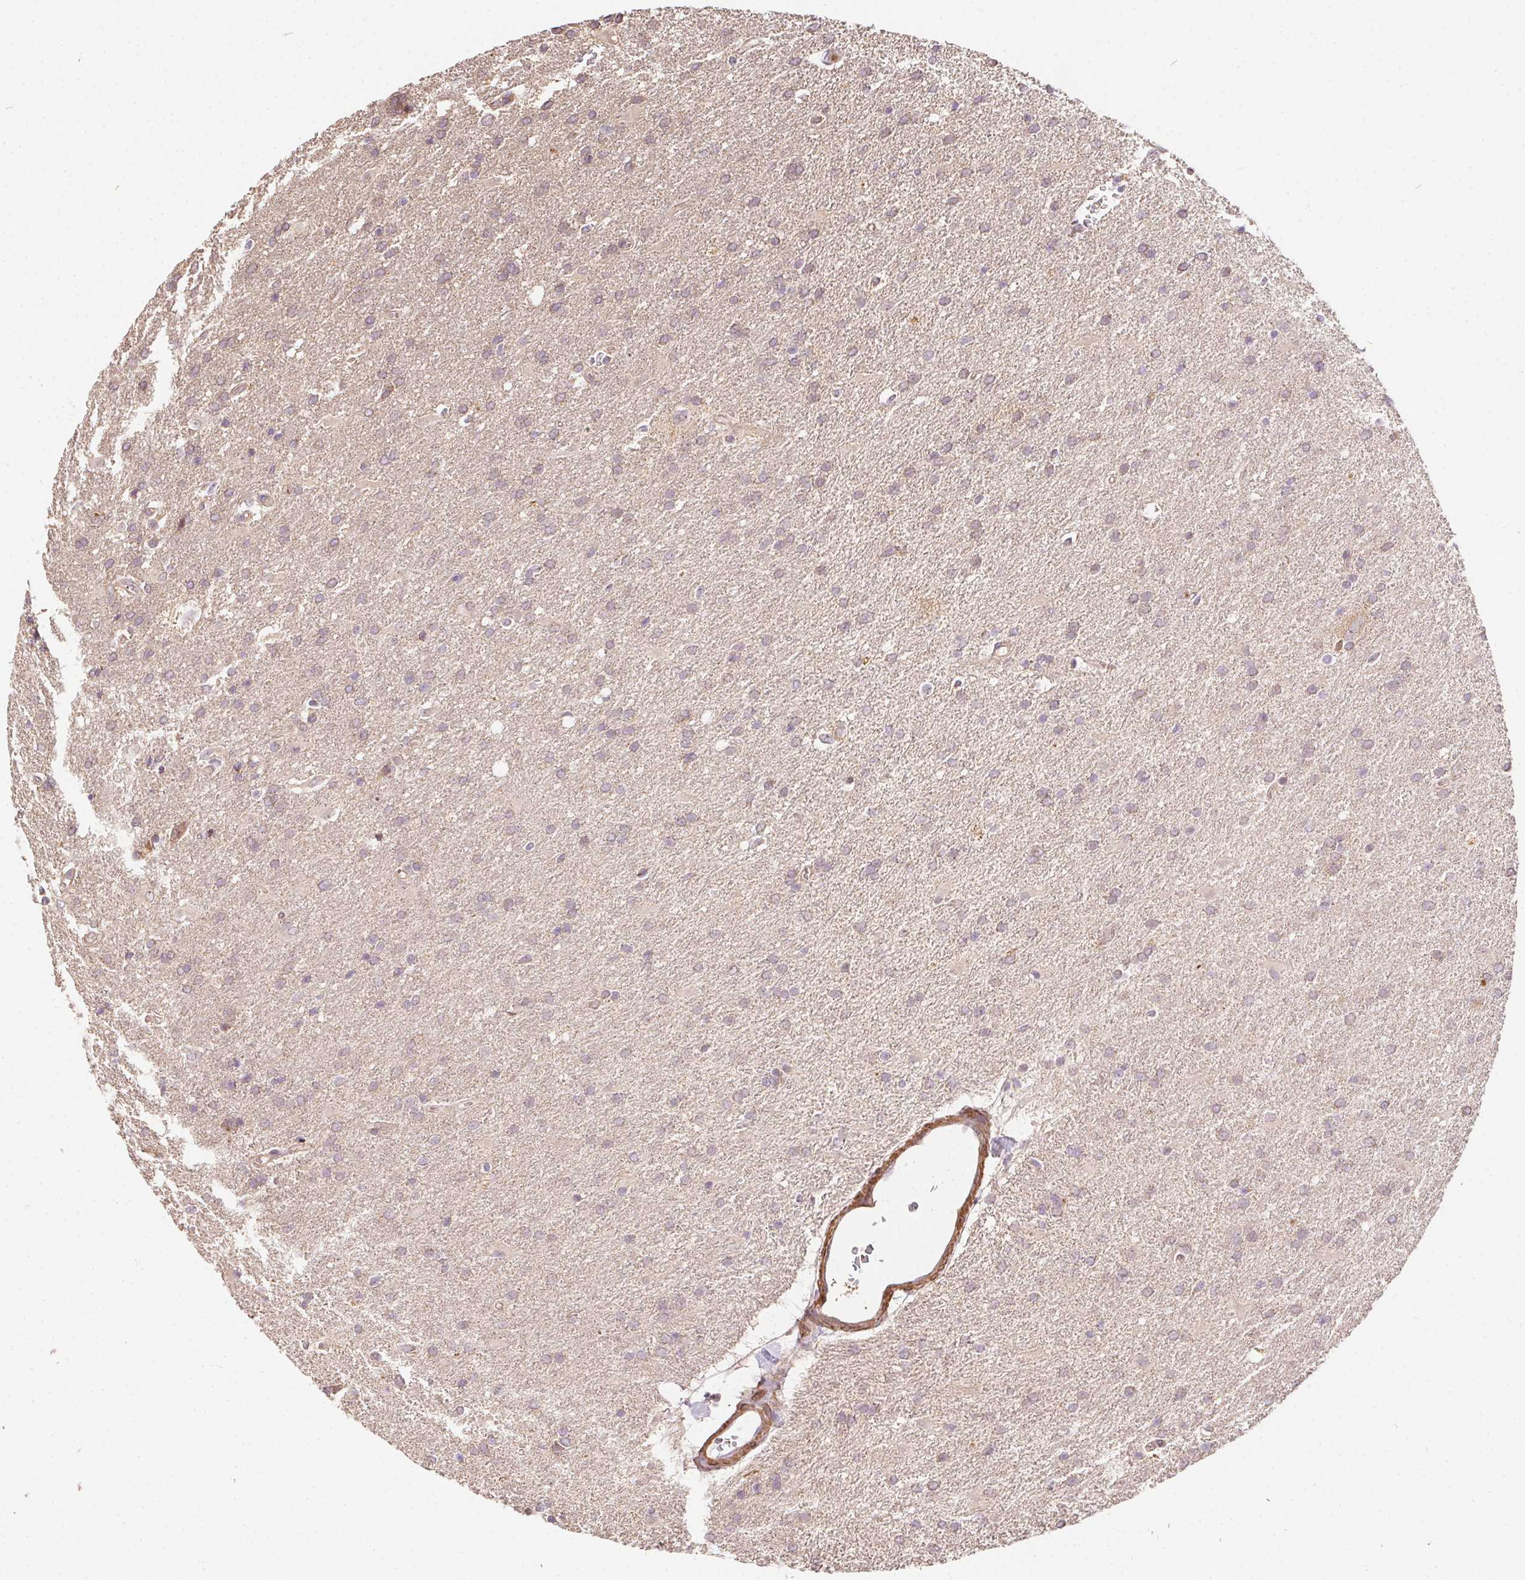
{"staining": {"intensity": "negative", "quantity": "none", "location": "none"}, "tissue": "glioma", "cell_type": "Tumor cells", "image_type": "cancer", "snomed": [{"axis": "morphology", "description": "Glioma, malignant, Low grade"}, {"axis": "topography", "description": "Brain"}], "caption": "Tumor cells are negative for brown protein staining in glioma.", "gene": "REV3L", "patient": {"sex": "male", "age": 66}}